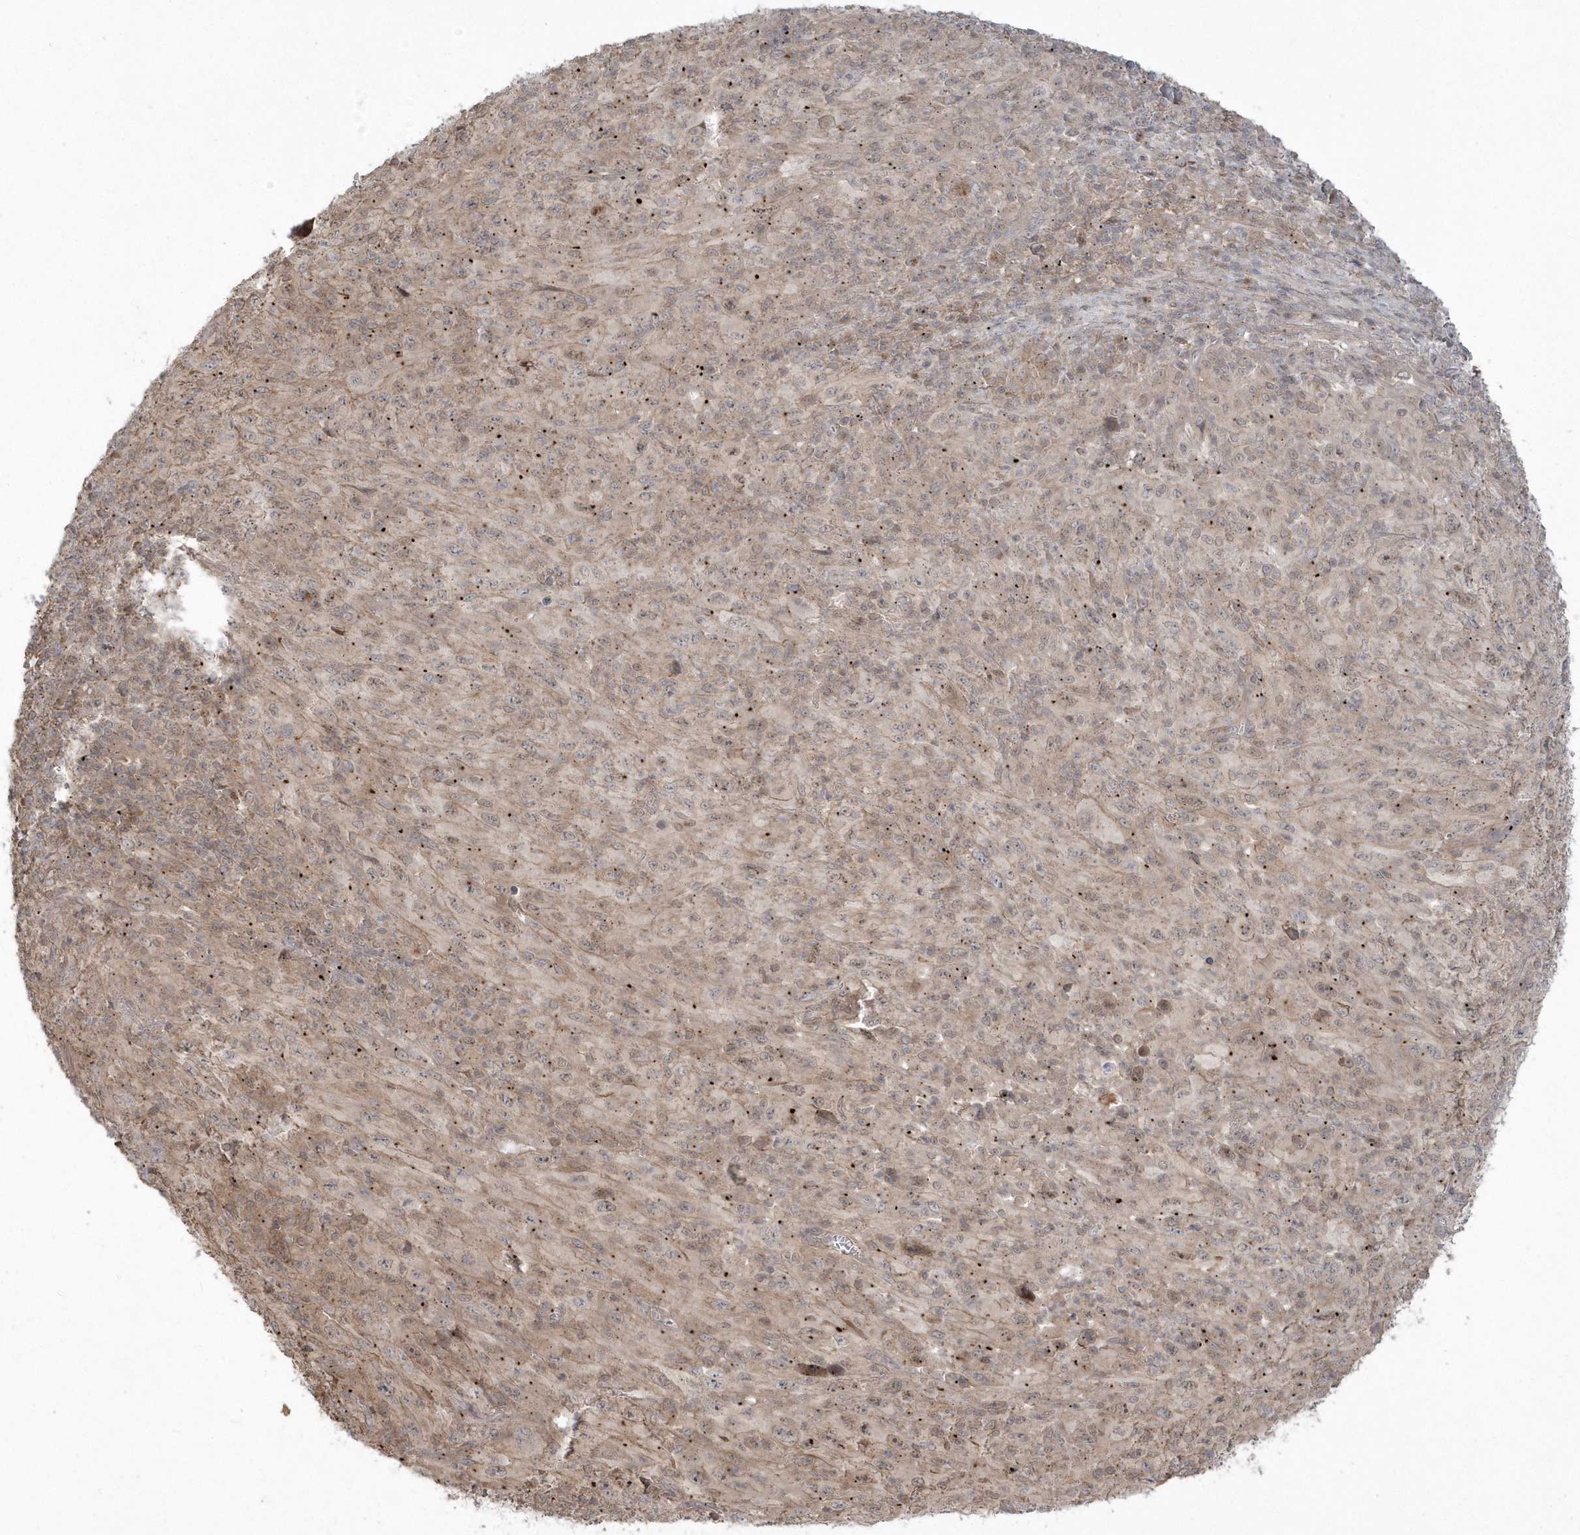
{"staining": {"intensity": "weak", "quantity": "25%-75%", "location": "cytoplasmic/membranous"}, "tissue": "melanoma", "cell_type": "Tumor cells", "image_type": "cancer", "snomed": [{"axis": "morphology", "description": "Malignant melanoma, Metastatic site"}, {"axis": "topography", "description": "Skin"}], "caption": "Approximately 25%-75% of tumor cells in human malignant melanoma (metastatic site) exhibit weak cytoplasmic/membranous protein expression as visualized by brown immunohistochemical staining.", "gene": "ARMC8", "patient": {"sex": "female", "age": 56}}